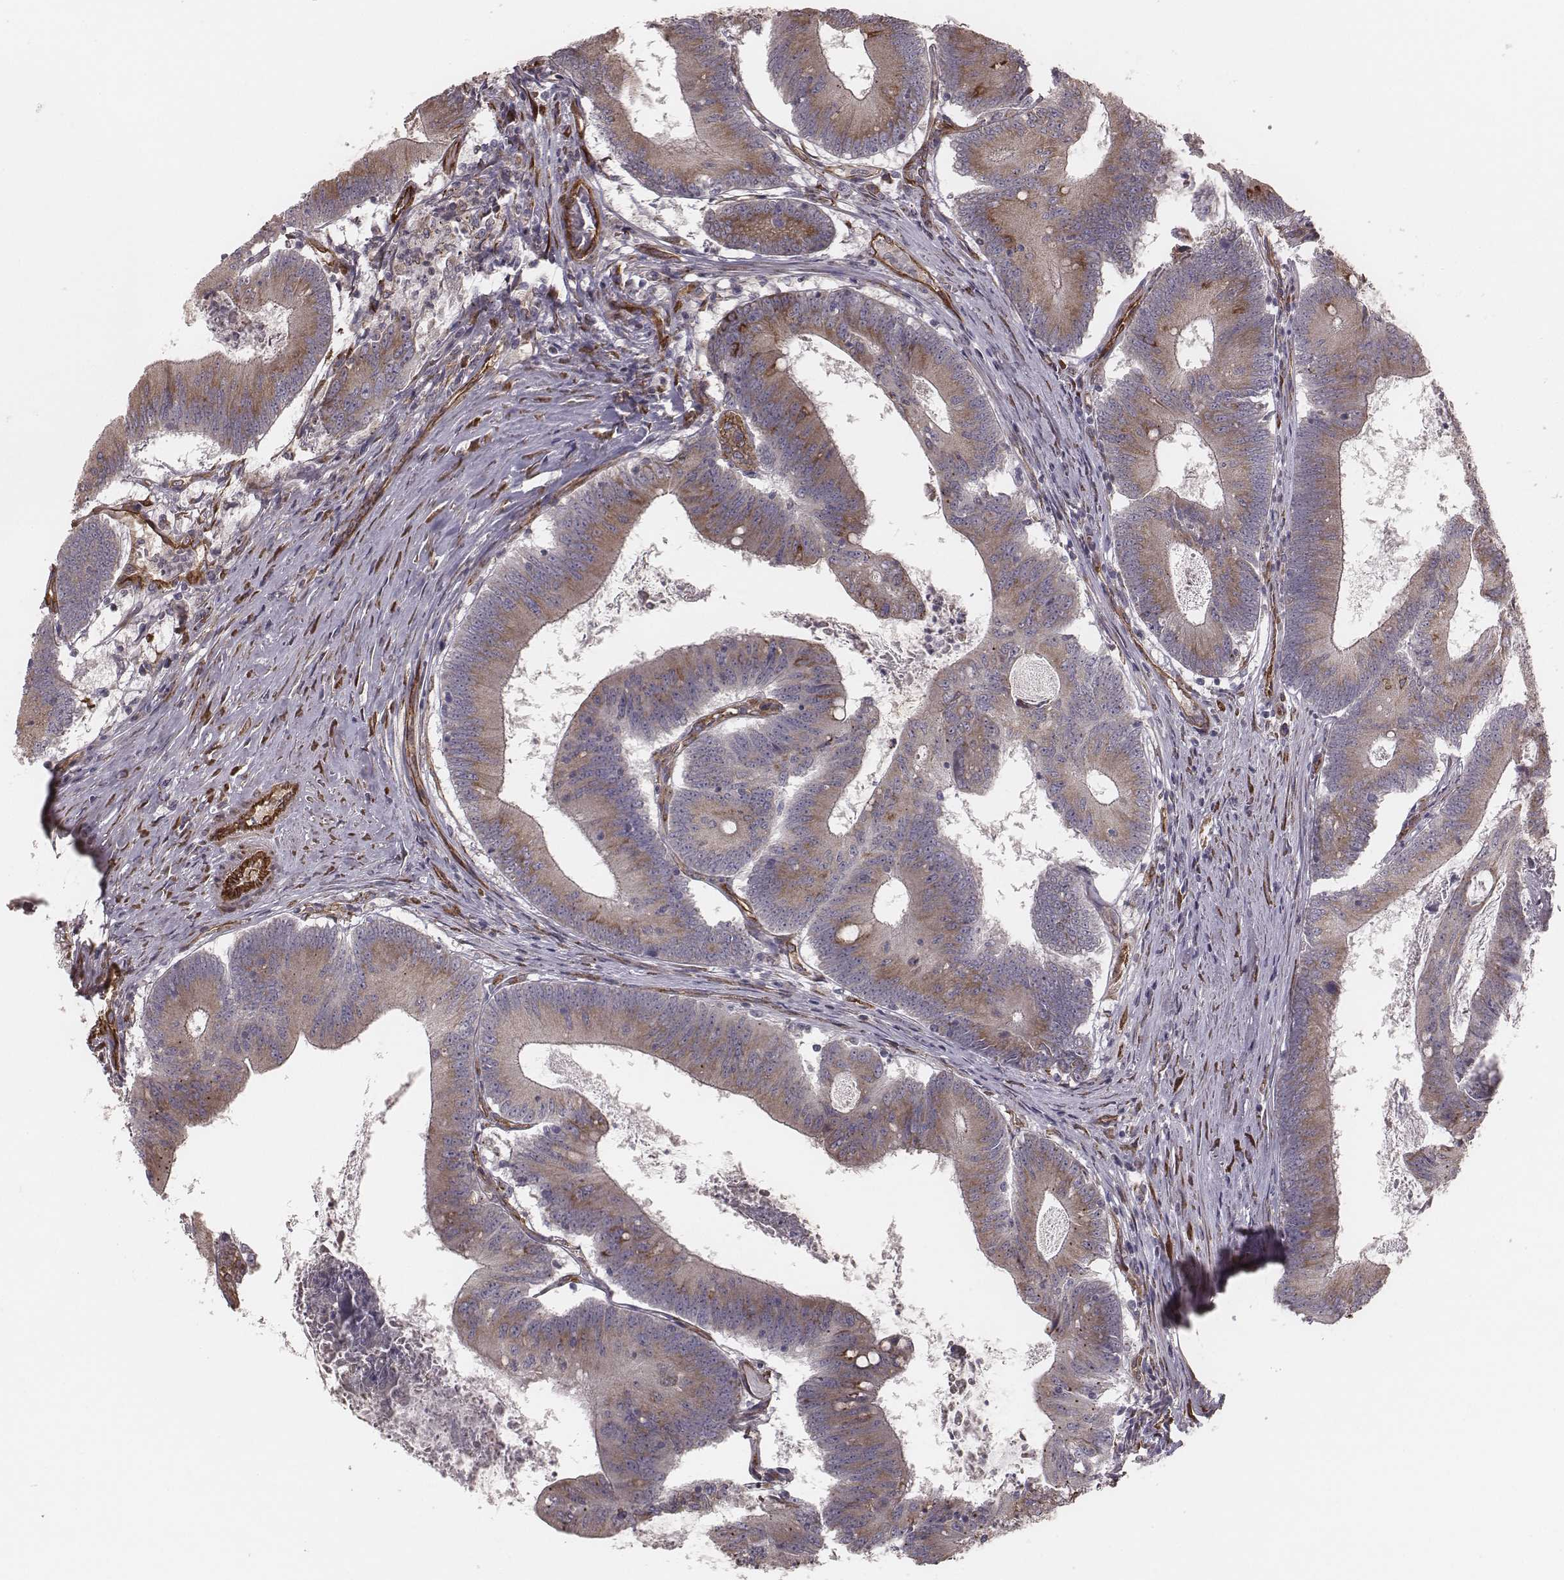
{"staining": {"intensity": "moderate", "quantity": ">75%", "location": "cytoplasmic/membranous"}, "tissue": "colorectal cancer", "cell_type": "Tumor cells", "image_type": "cancer", "snomed": [{"axis": "morphology", "description": "Adenocarcinoma, NOS"}, {"axis": "topography", "description": "Colon"}], "caption": "A photomicrograph showing moderate cytoplasmic/membranous expression in about >75% of tumor cells in colorectal cancer (adenocarcinoma), as visualized by brown immunohistochemical staining.", "gene": "PALMD", "patient": {"sex": "female", "age": 70}}